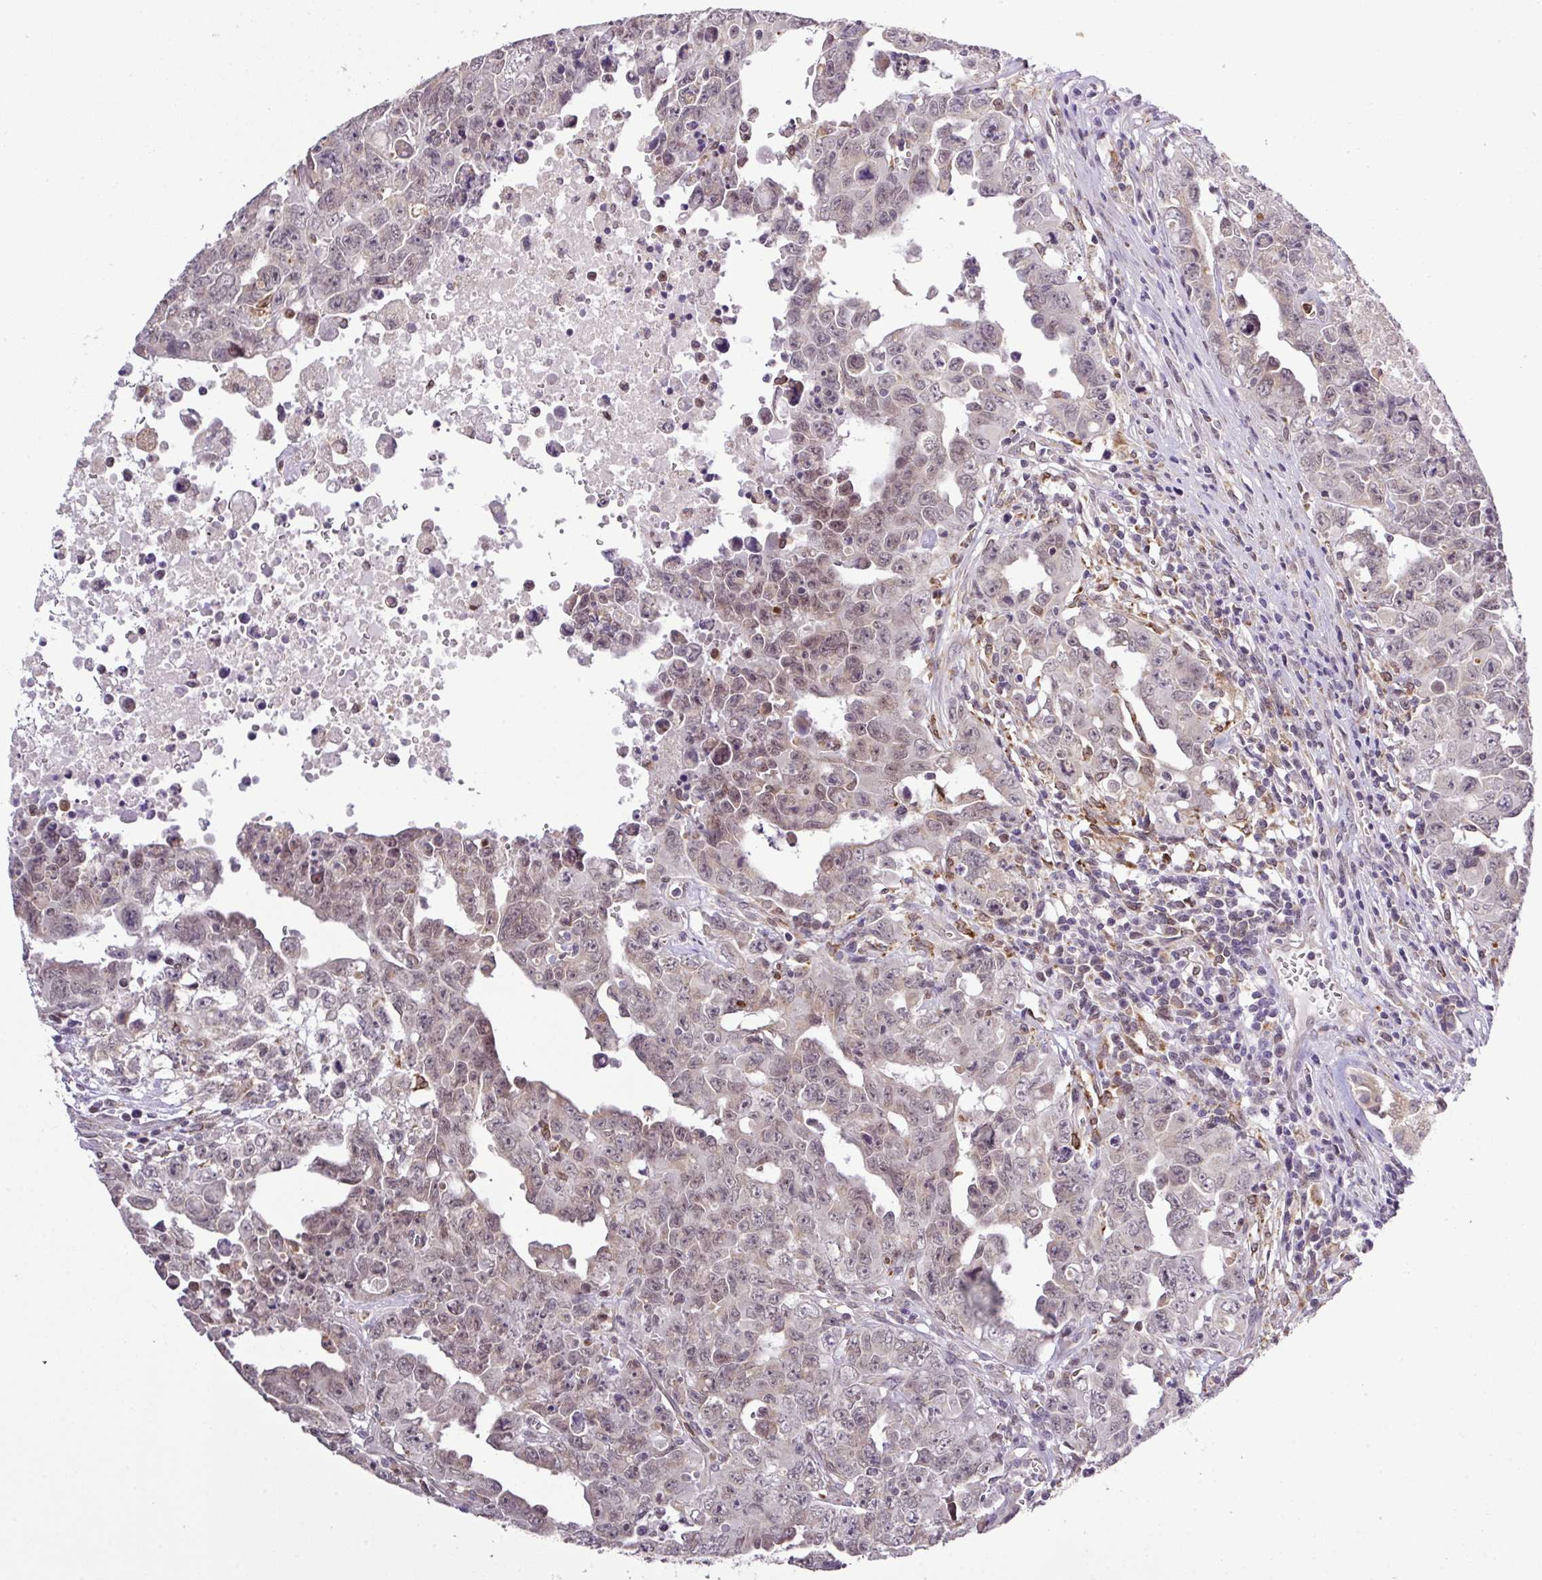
{"staining": {"intensity": "weak", "quantity": "25%-75%", "location": "nuclear"}, "tissue": "testis cancer", "cell_type": "Tumor cells", "image_type": "cancer", "snomed": [{"axis": "morphology", "description": "Carcinoma, Embryonal, NOS"}, {"axis": "topography", "description": "Testis"}], "caption": "Testis embryonal carcinoma stained for a protein demonstrates weak nuclear positivity in tumor cells.", "gene": "SMCO4", "patient": {"sex": "male", "age": 24}}